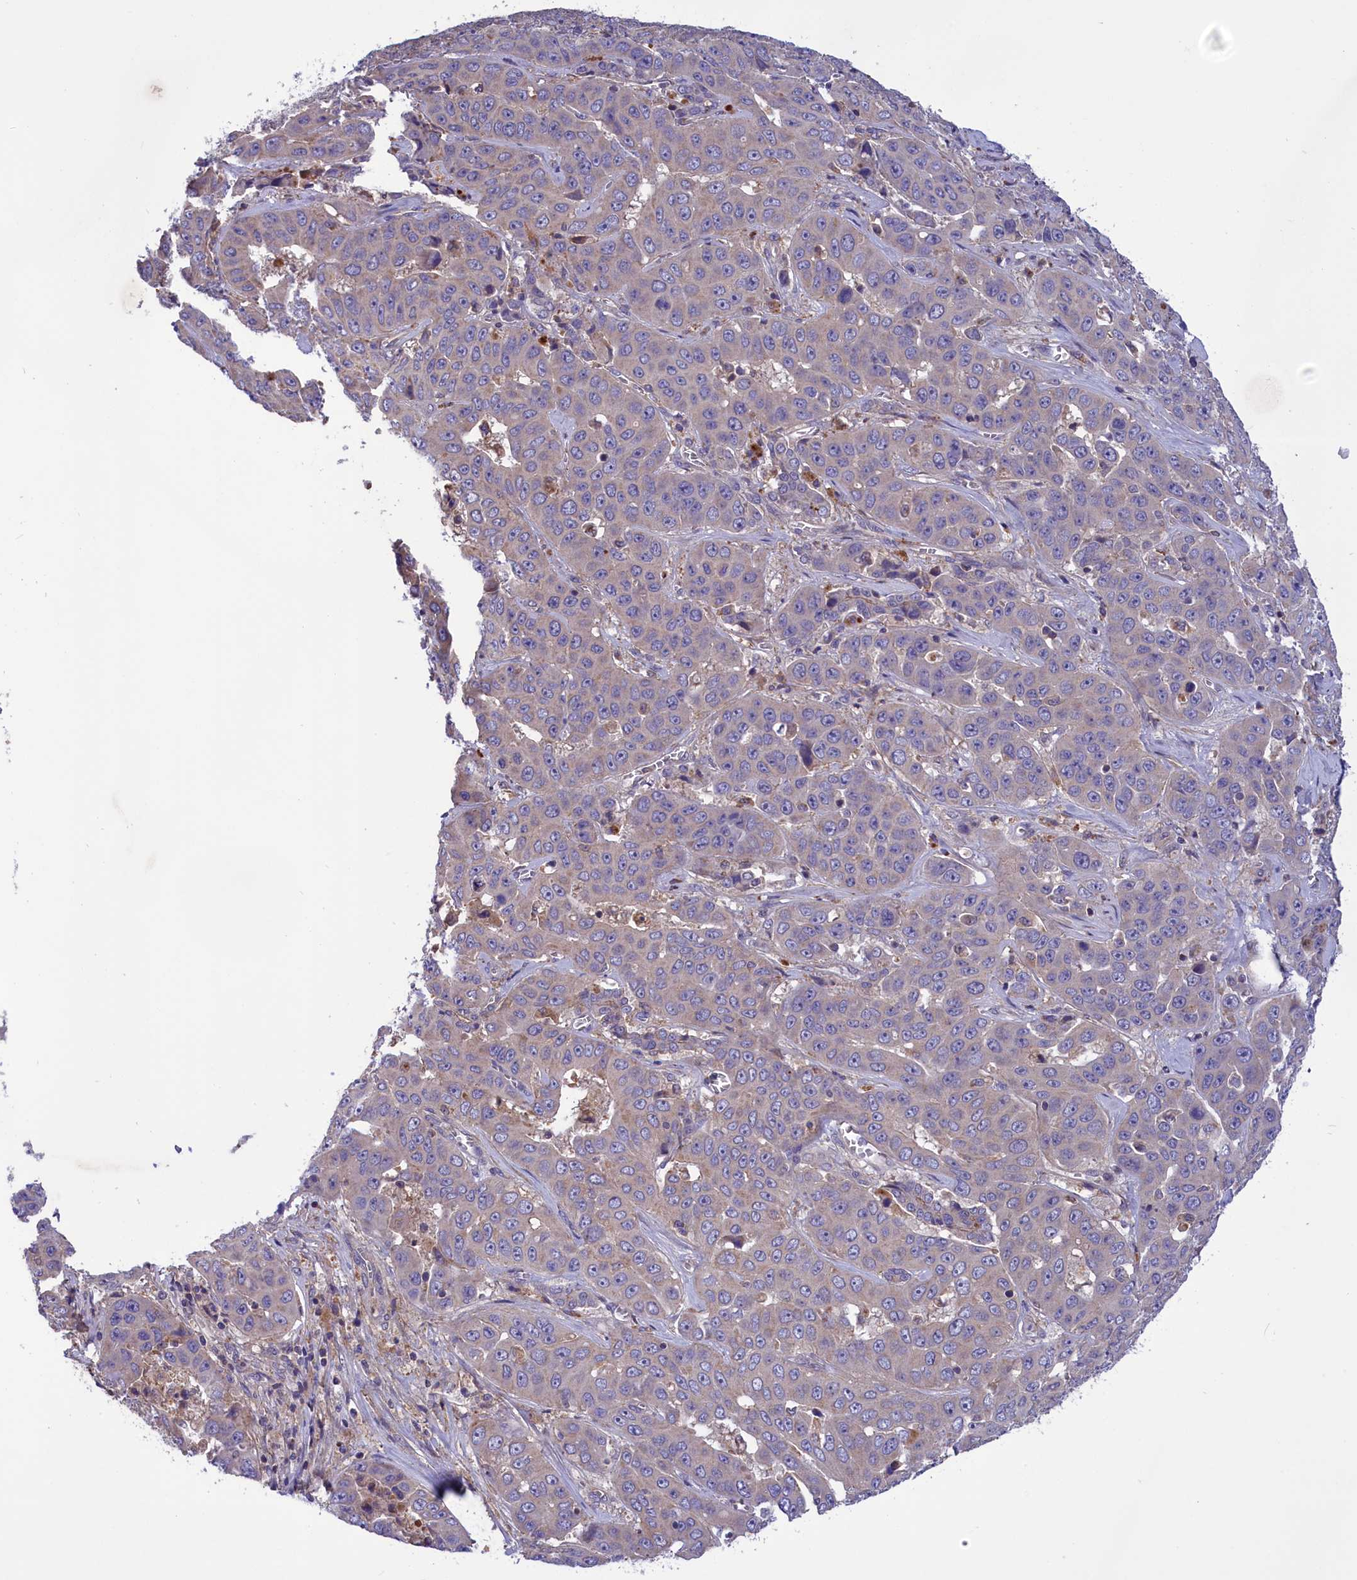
{"staining": {"intensity": "weak", "quantity": "<25%", "location": "cytoplasmic/membranous"}, "tissue": "liver cancer", "cell_type": "Tumor cells", "image_type": "cancer", "snomed": [{"axis": "morphology", "description": "Cholangiocarcinoma"}, {"axis": "topography", "description": "Liver"}], "caption": "Immunohistochemical staining of liver cholangiocarcinoma exhibits no significant positivity in tumor cells.", "gene": "AMDHD2", "patient": {"sex": "female", "age": 52}}